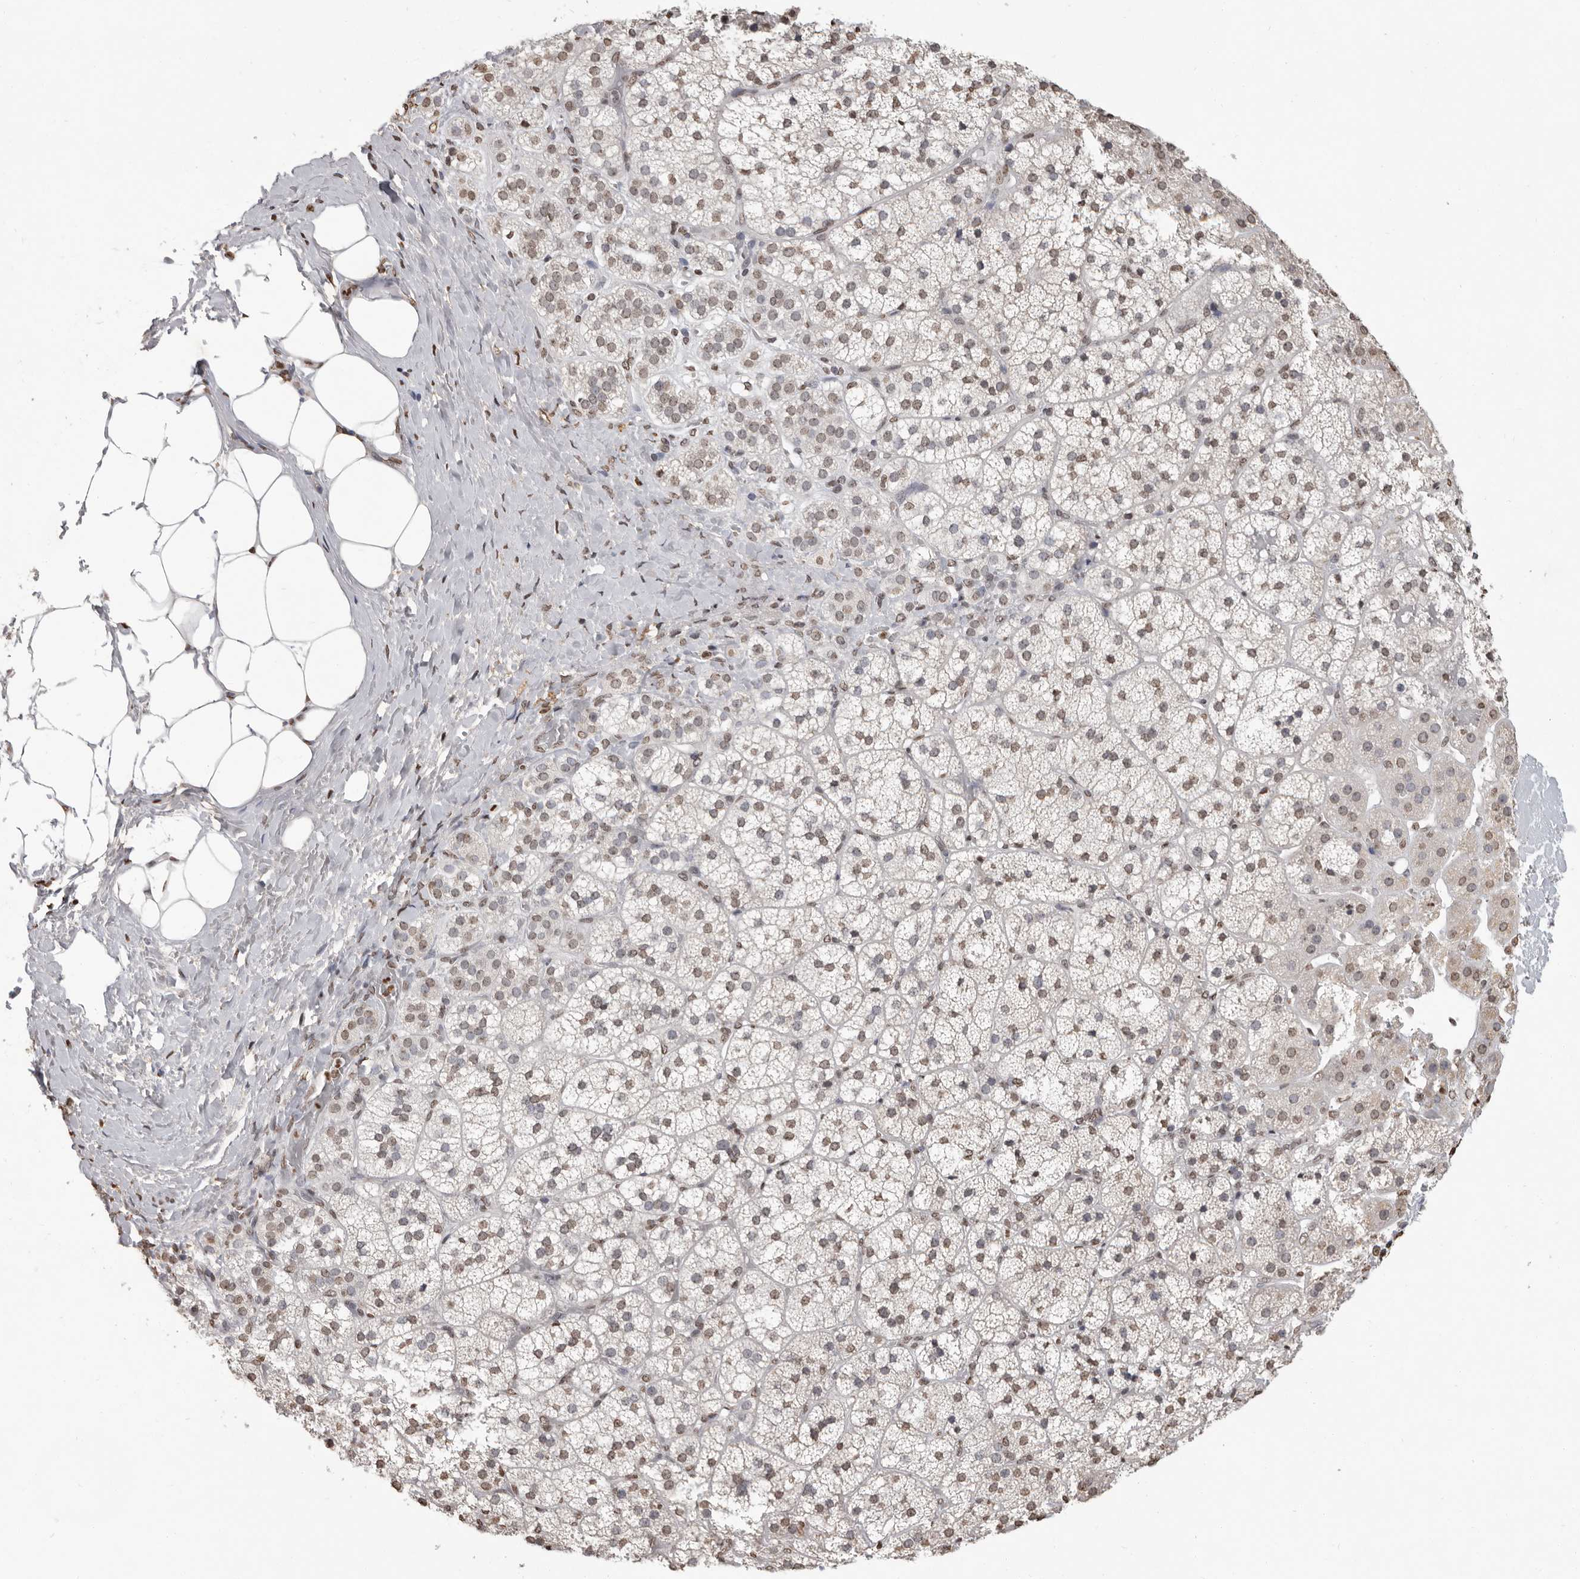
{"staining": {"intensity": "weak", "quantity": "25%-75%", "location": "cytoplasmic/membranous,nuclear"}, "tissue": "adrenal gland", "cell_type": "Glandular cells", "image_type": "normal", "snomed": [{"axis": "morphology", "description": "Normal tissue, NOS"}, {"axis": "topography", "description": "Adrenal gland"}], "caption": "This is a photomicrograph of IHC staining of normal adrenal gland, which shows weak staining in the cytoplasmic/membranous,nuclear of glandular cells.", "gene": "WDR45", "patient": {"sex": "female", "age": 44}}